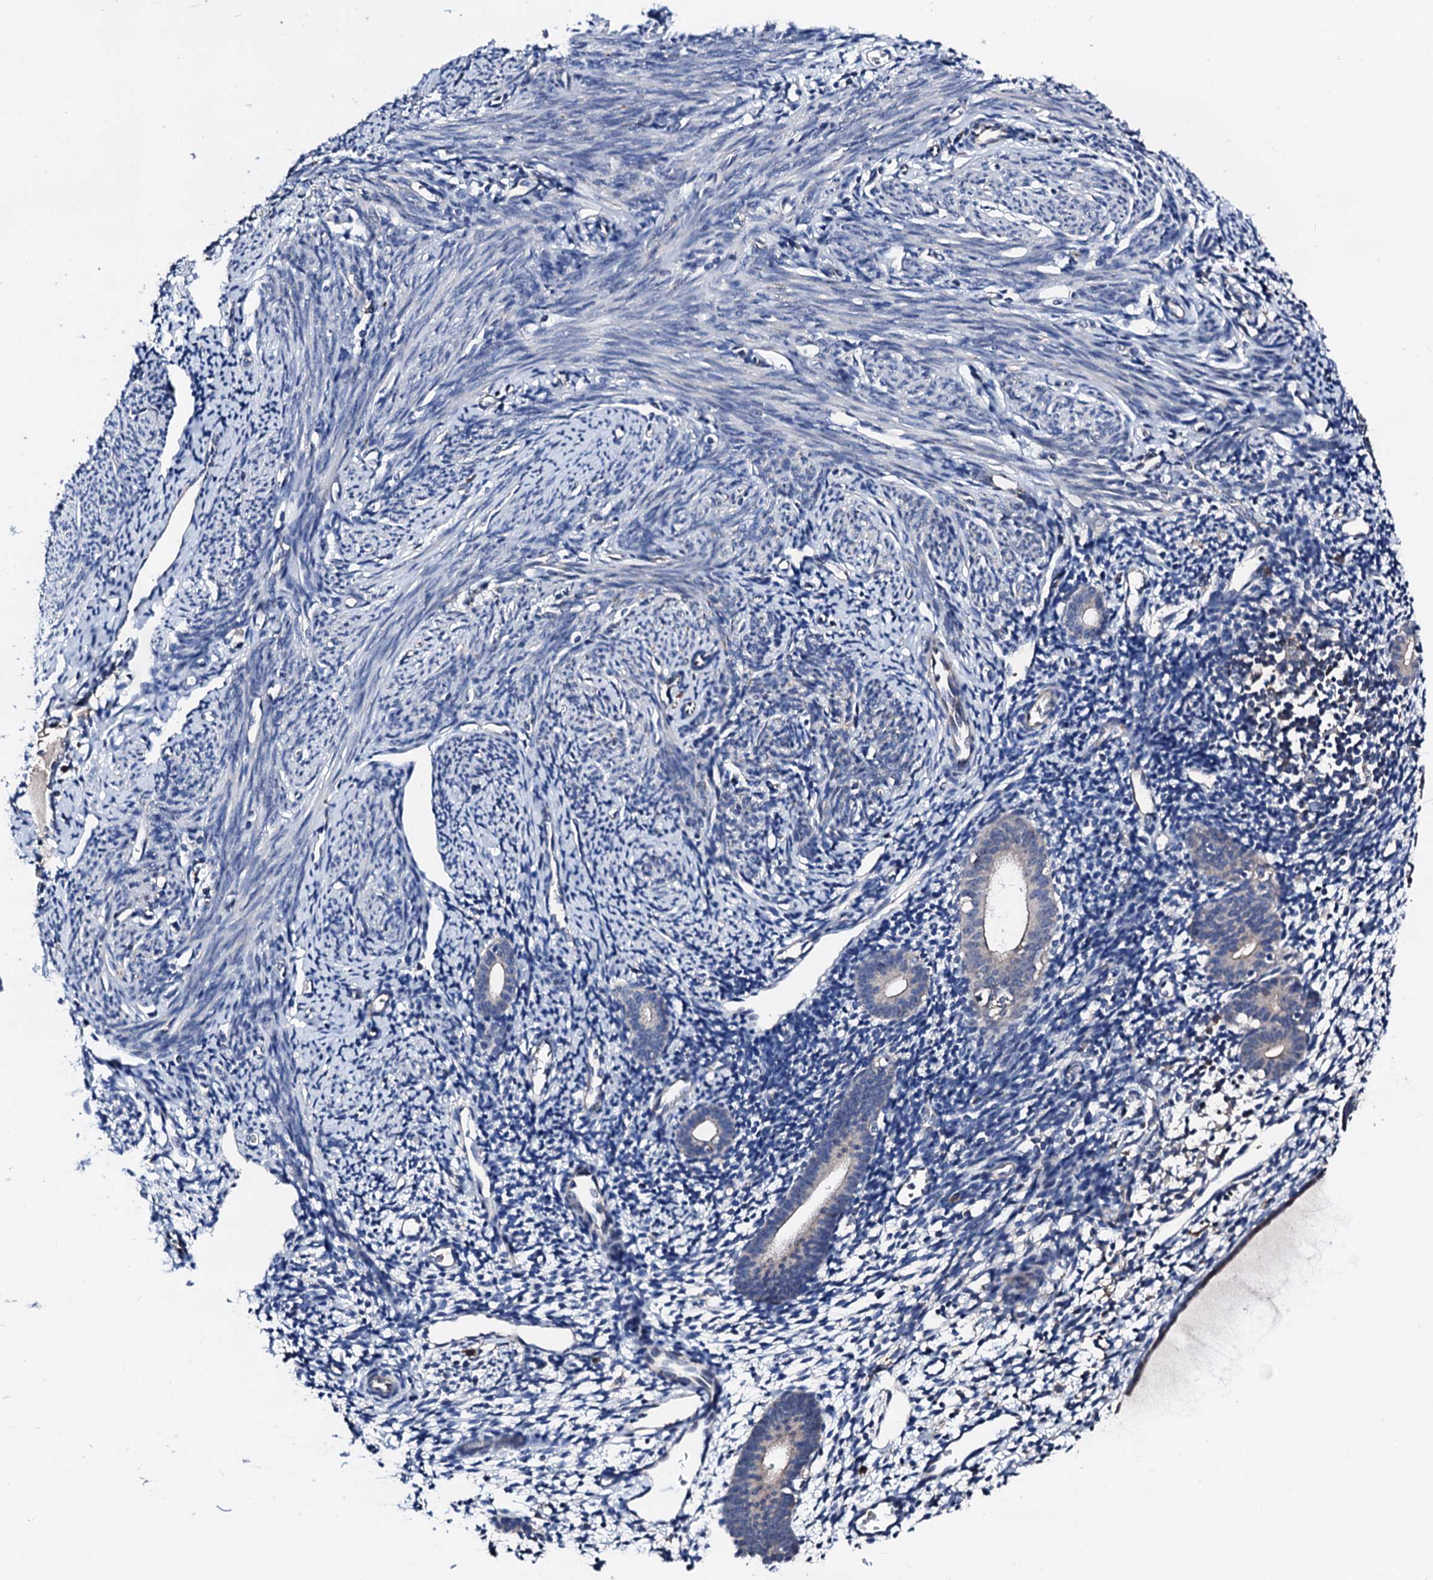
{"staining": {"intensity": "negative", "quantity": "none", "location": "none"}, "tissue": "endometrium", "cell_type": "Cells in endometrial stroma", "image_type": "normal", "snomed": [{"axis": "morphology", "description": "Normal tissue, NOS"}, {"axis": "topography", "description": "Endometrium"}], "caption": "DAB (3,3'-diaminobenzidine) immunohistochemical staining of benign human endometrium shows no significant expression in cells in endometrial stroma. (Brightfield microscopy of DAB immunohistochemistry (IHC) at high magnification).", "gene": "TRAFD1", "patient": {"sex": "female", "age": 56}}